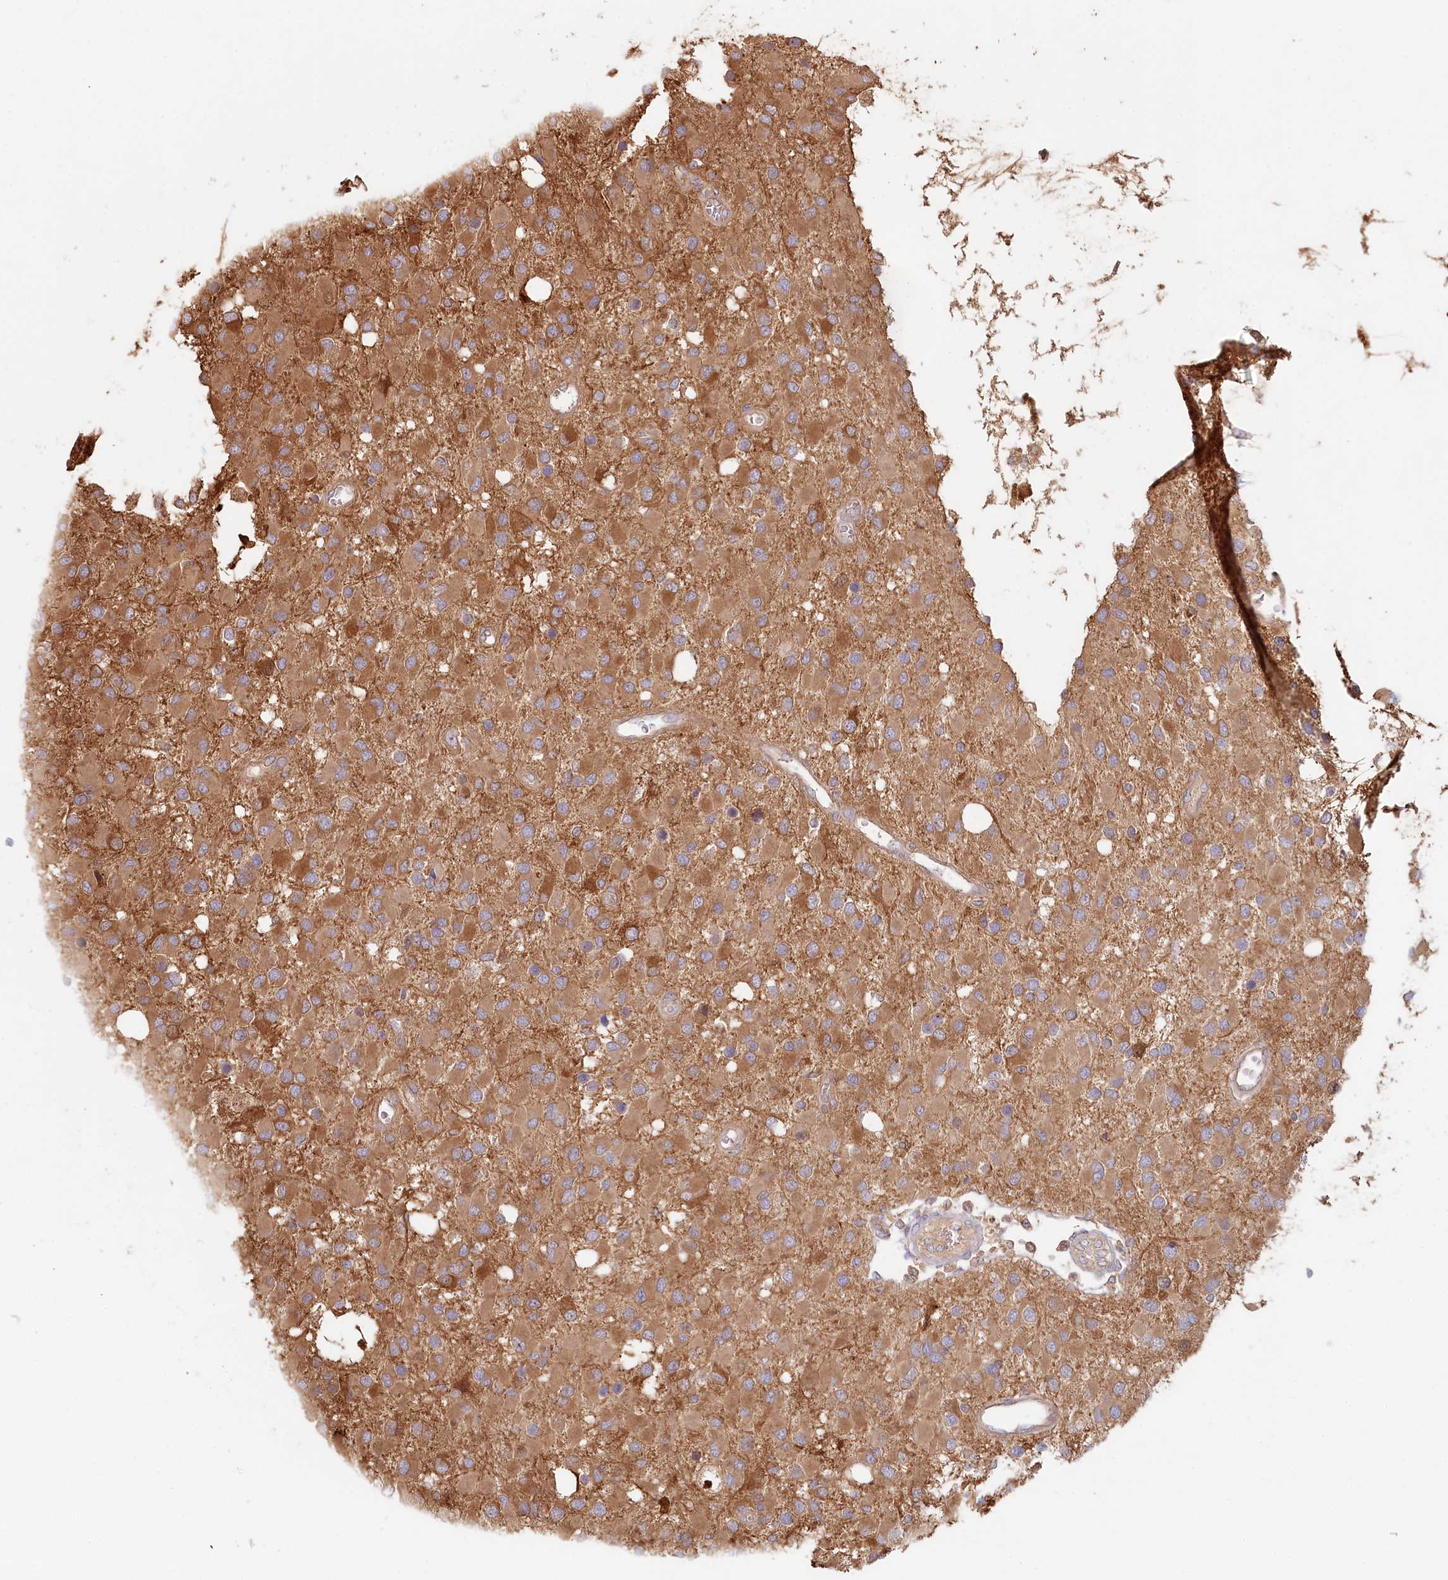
{"staining": {"intensity": "moderate", "quantity": ">75%", "location": "cytoplasmic/membranous"}, "tissue": "glioma", "cell_type": "Tumor cells", "image_type": "cancer", "snomed": [{"axis": "morphology", "description": "Glioma, malignant, High grade"}, {"axis": "topography", "description": "Brain"}], "caption": "IHC (DAB) staining of malignant glioma (high-grade) shows moderate cytoplasmic/membranous protein positivity in approximately >75% of tumor cells.", "gene": "HAL", "patient": {"sex": "male", "age": 53}}